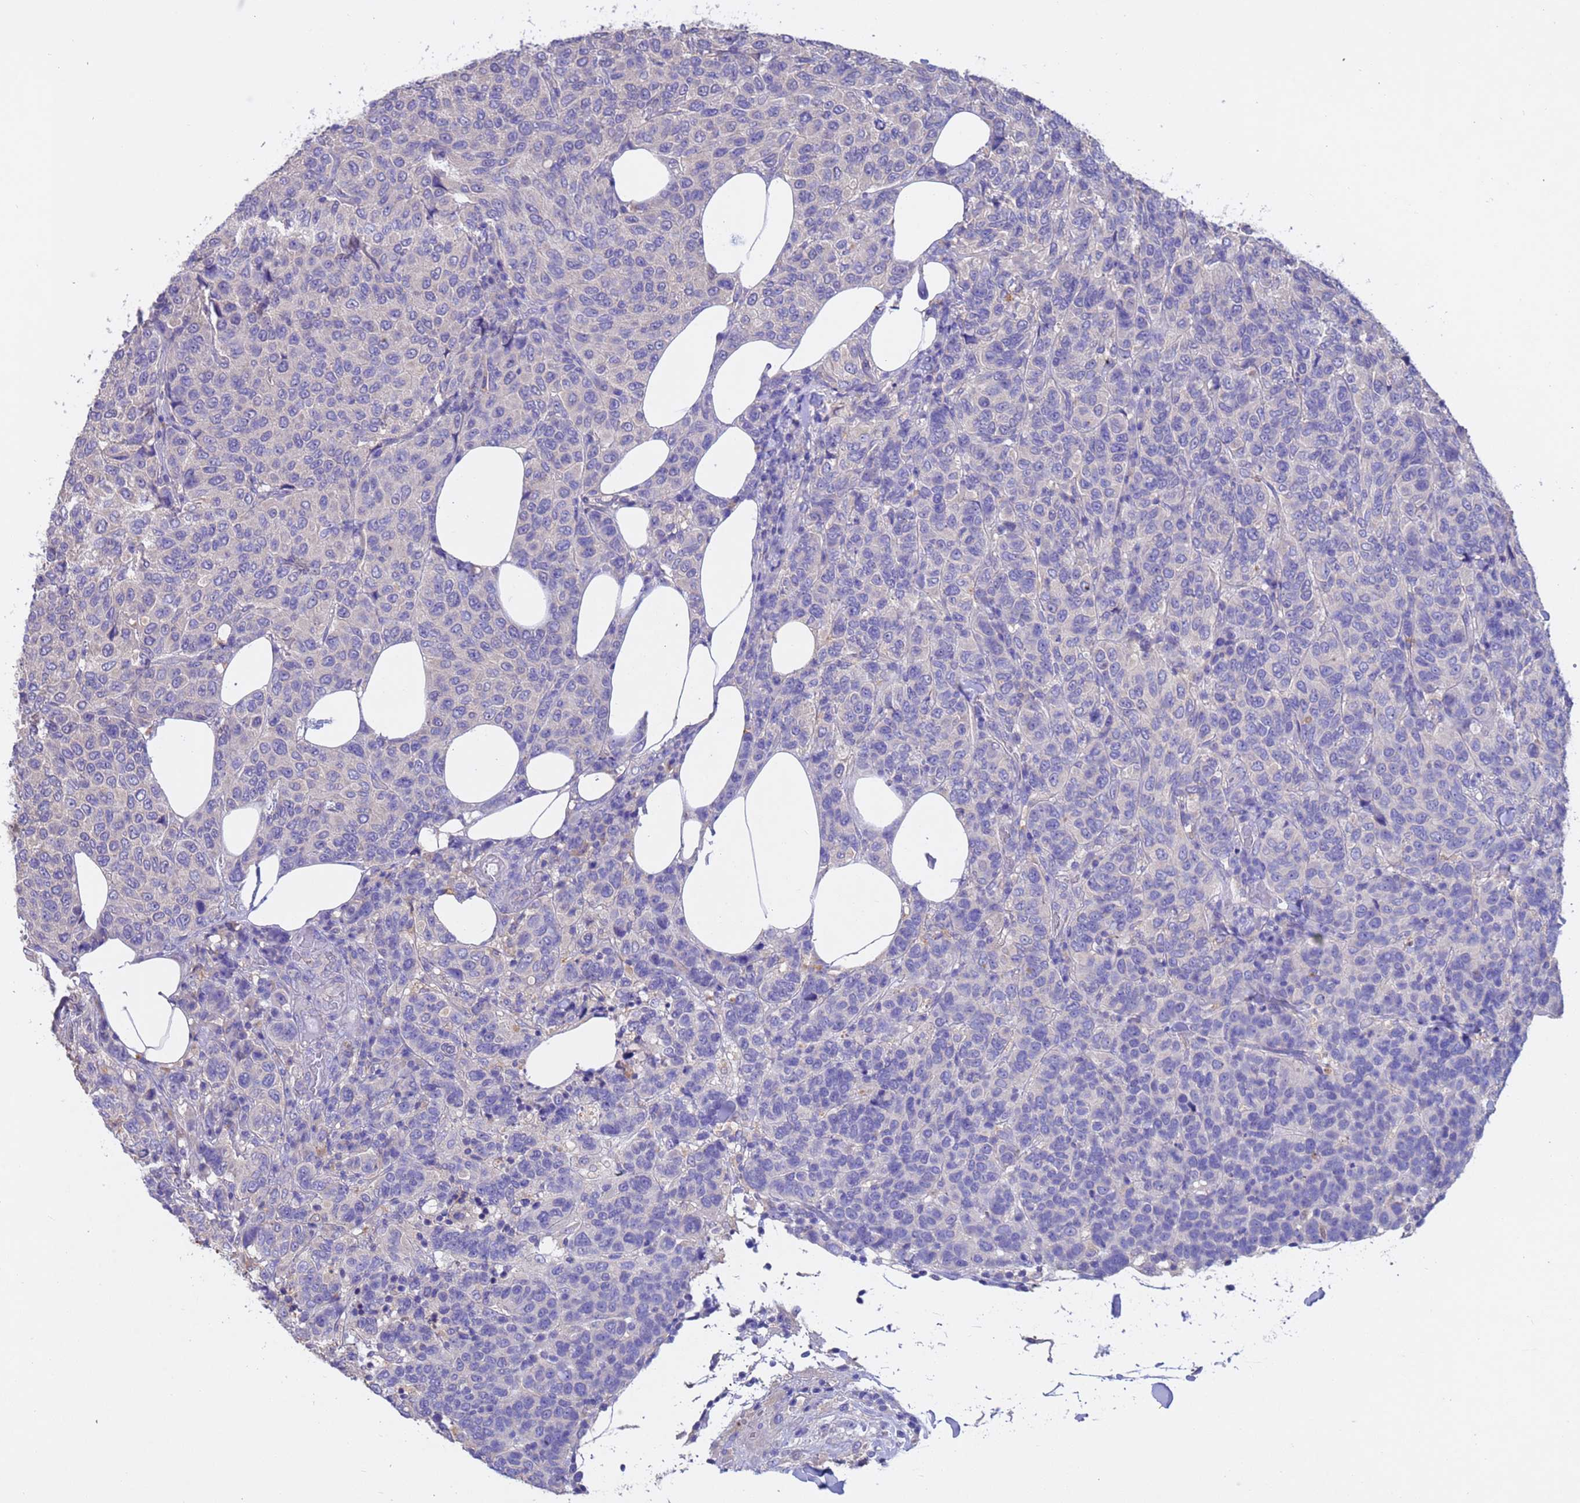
{"staining": {"intensity": "negative", "quantity": "none", "location": "none"}, "tissue": "breast cancer", "cell_type": "Tumor cells", "image_type": "cancer", "snomed": [{"axis": "morphology", "description": "Duct carcinoma"}, {"axis": "topography", "description": "Breast"}], "caption": "Human breast cancer stained for a protein using immunohistochemistry shows no positivity in tumor cells.", "gene": "SRL", "patient": {"sex": "female", "age": 55}}